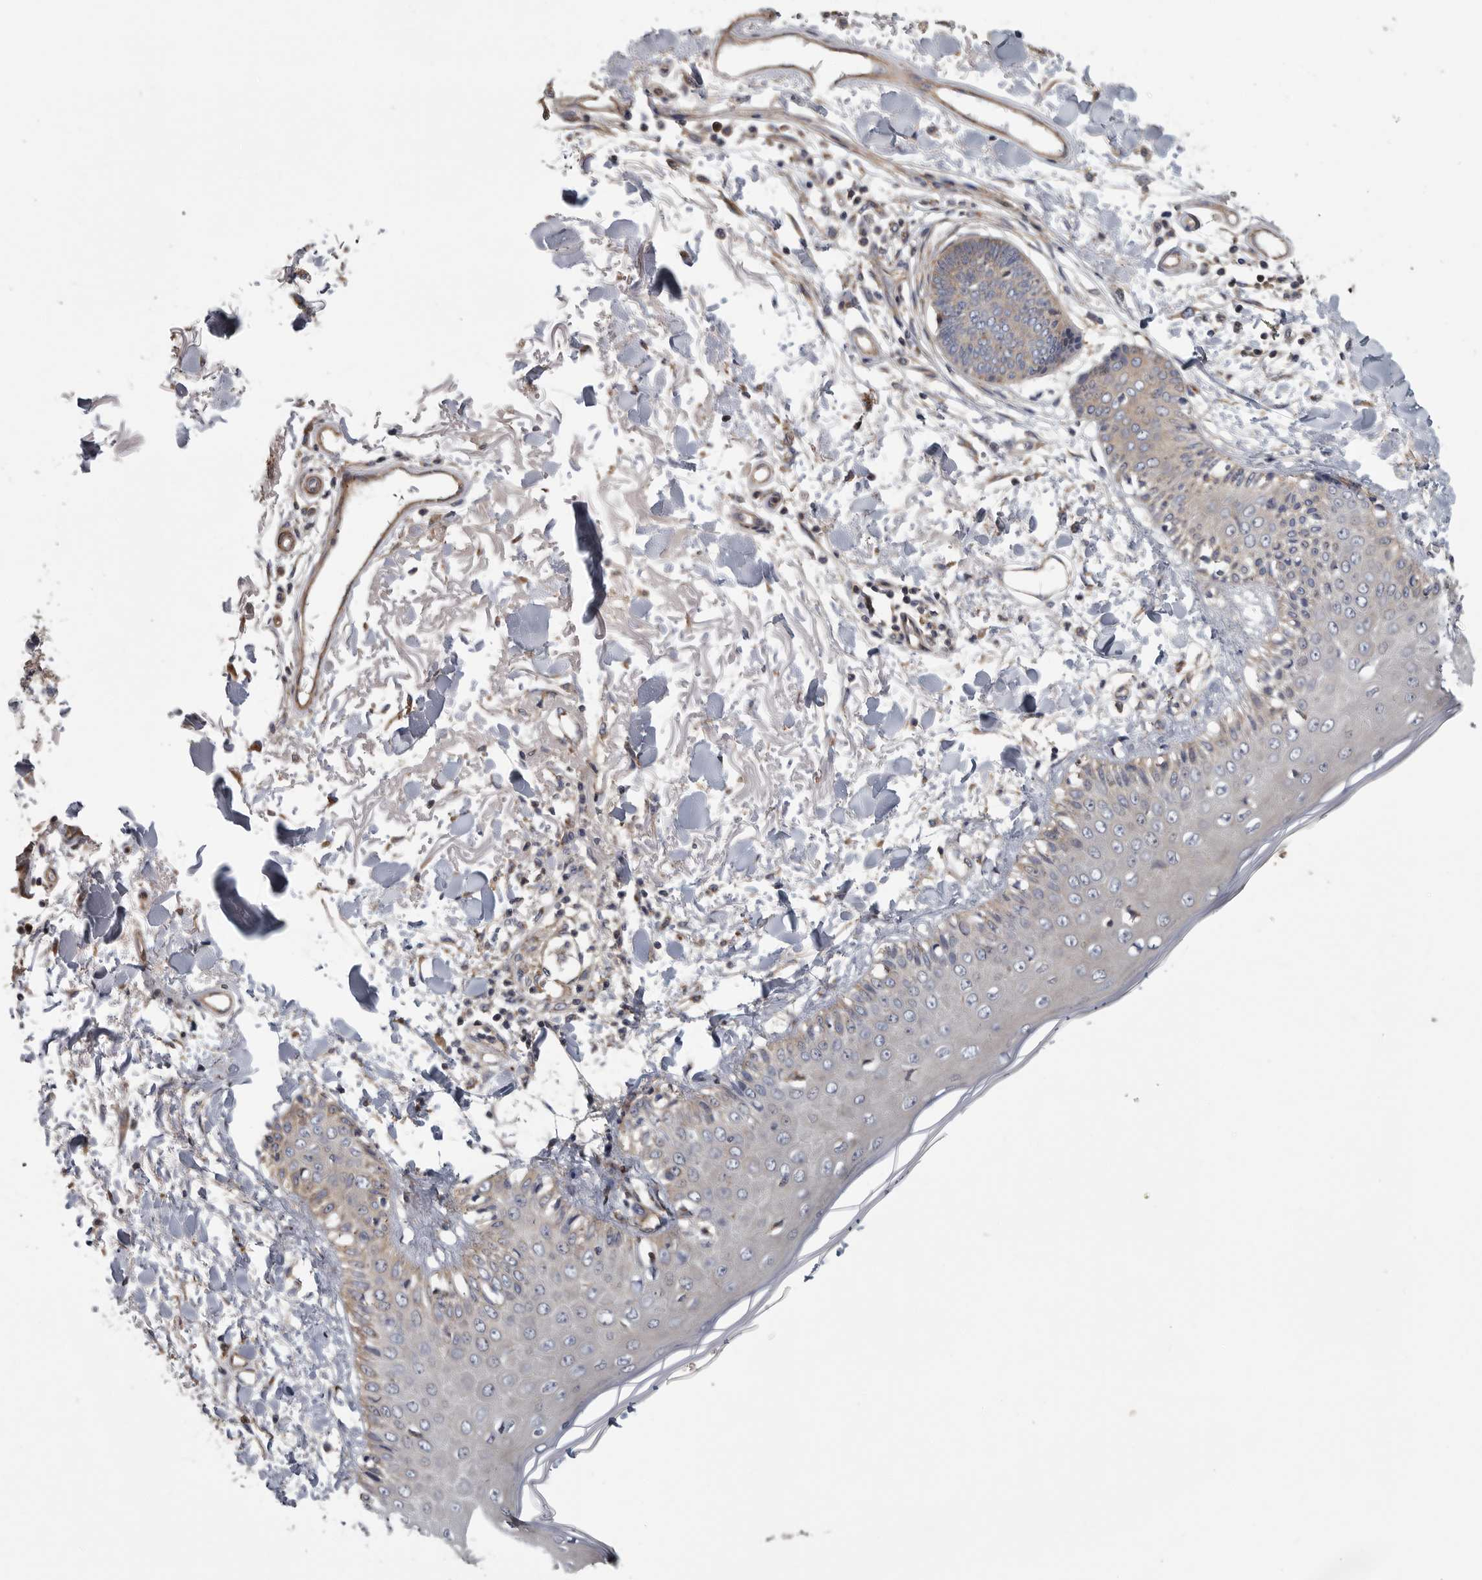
{"staining": {"intensity": "weak", "quantity": "25%-75%", "location": "cytoplasmic/membranous"}, "tissue": "skin", "cell_type": "Fibroblasts", "image_type": "normal", "snomed": [{"axis": "morphology", "description": "Normal tissue, NOS"}, {"axis": "morphology", "description": "Squamous cell carcinoma, NOS"}, {"axis": "topography", "description": "Skin"}, {"axis": "topography", "description": "Peripheral nerve tissue"}], "caption": "Normal skin was stained to show a protein in brown. There is low levels of weak cytoplasmic/membranous expression in about 25%-75% of fibroblasts. (DAB (3,3'-diaminobenzidine) IHC, brown staining for protein, blue staining for nuclei).", "gene": "OXR1", "patient": {"sex": "male", "age": 83}}